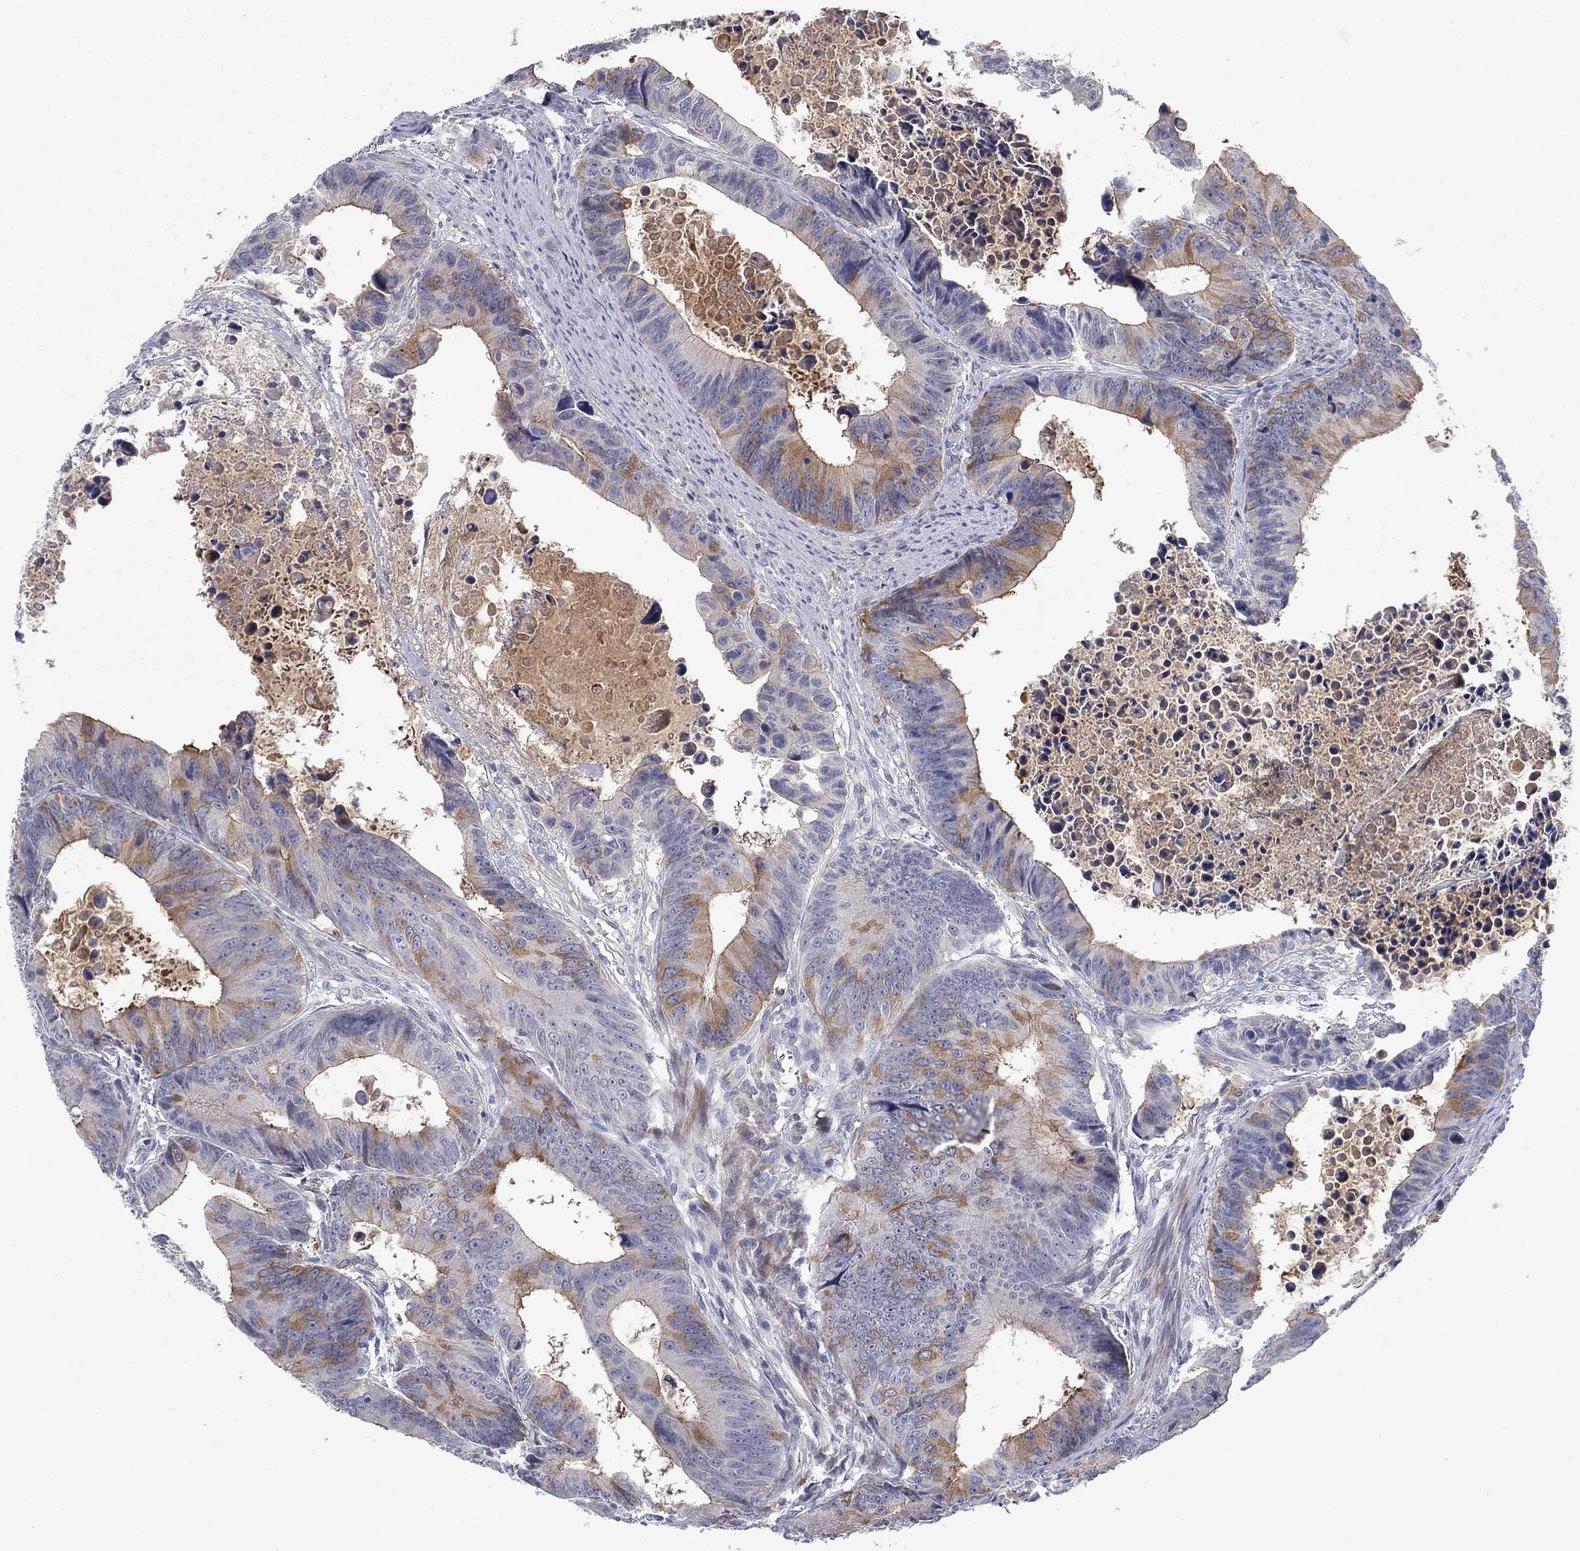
{"staining": {"intensity": "moderate", "quantity": "25%-75%", "location": "cytoplasmic/membranous"}, "tissue": "colorectal cancer", "cell_type": "Tumor cells", "image_type": "cancer", "snomed": [{"axis": "morphology", "description": "Adenocarcinoma, NOS"}, {"axis": "topography", "description": "Colon"}], "caption": "Brown immunohistochemical staining in human colorectal cancer displays moderate cytoplasmic/membranous expression in about 25%-75% of tumor cells.", "gene": "KIF15", "patient": {"sex": "female", "age": 87}}